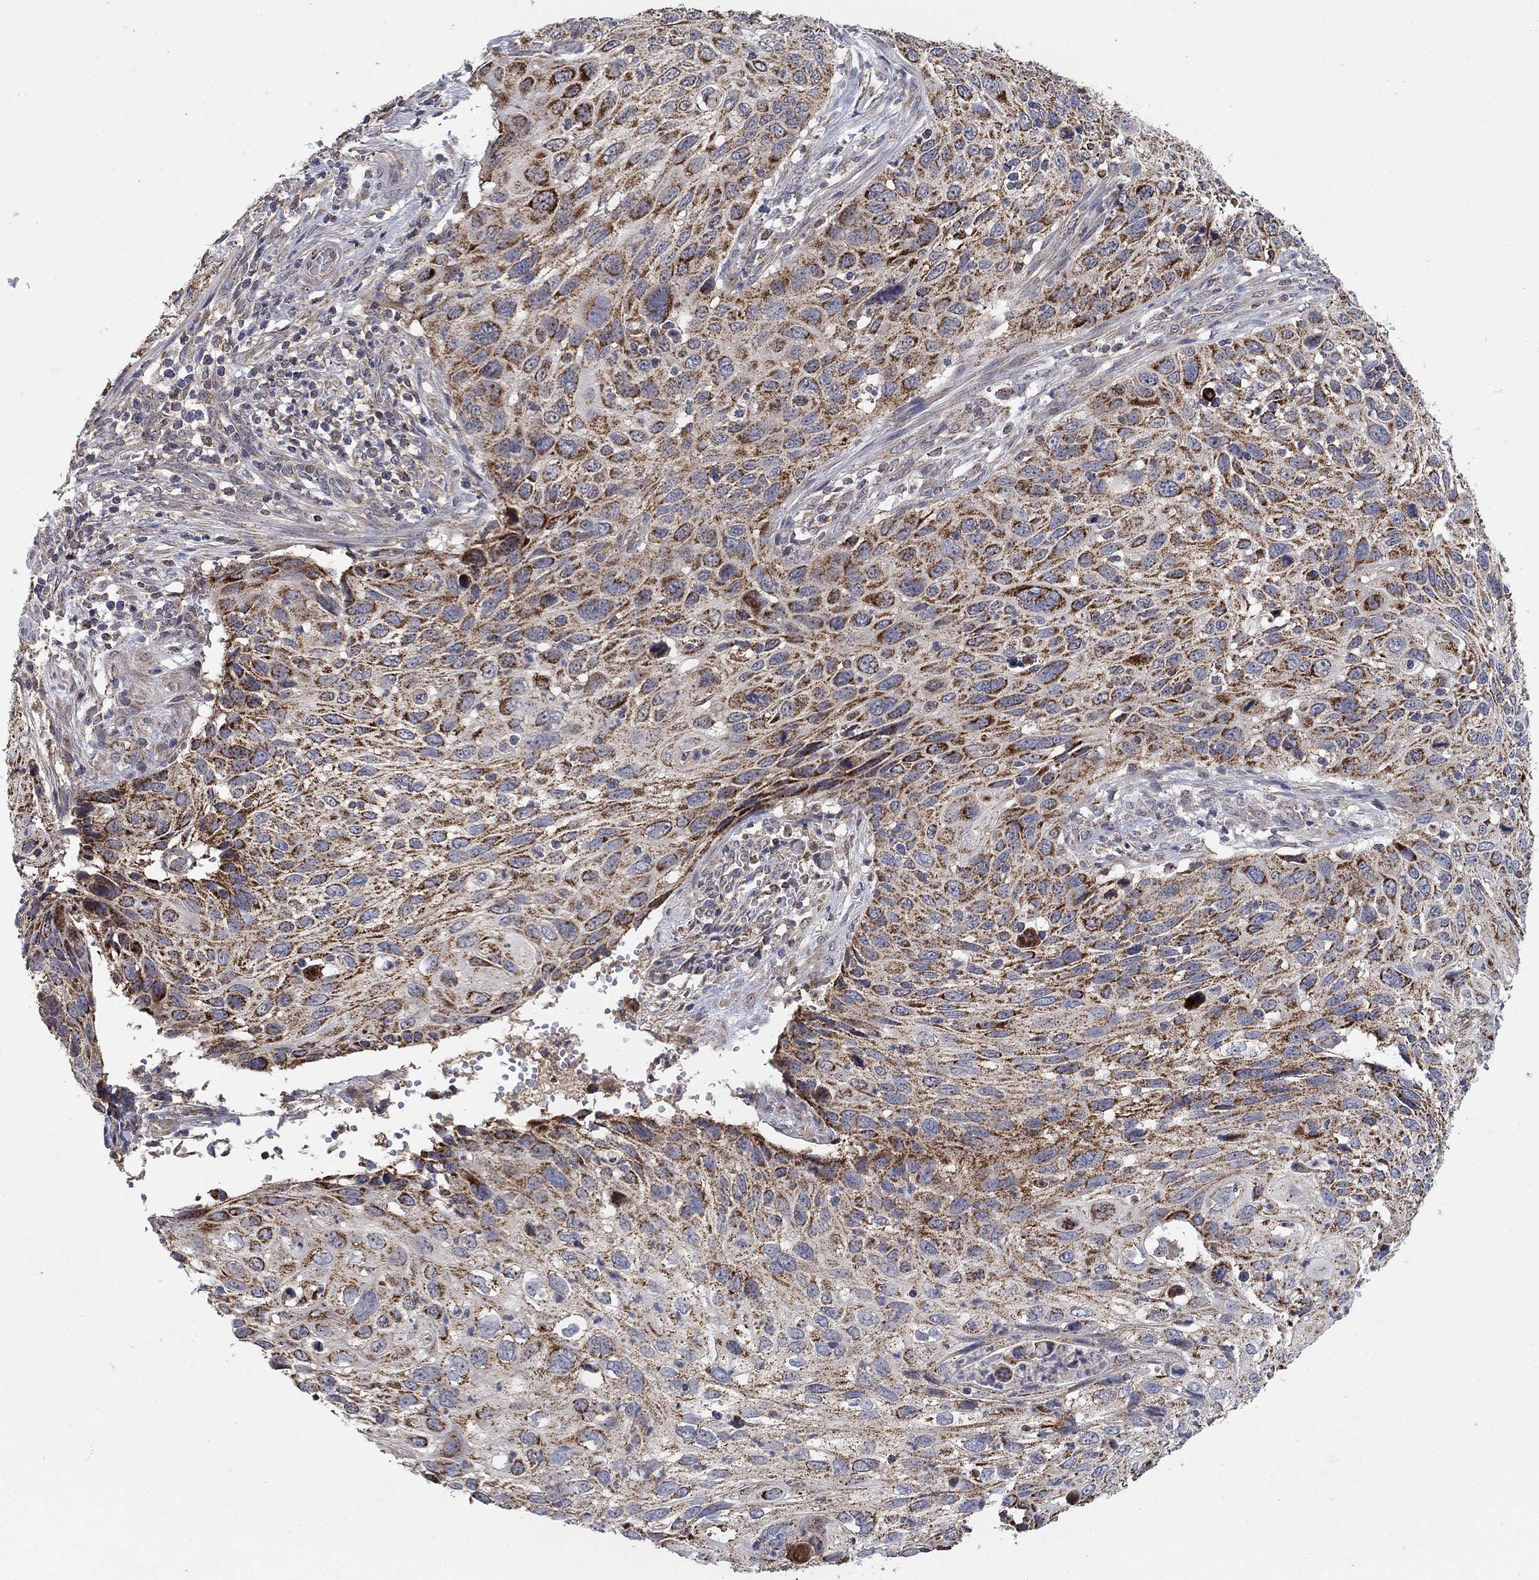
{"staining": {"intensity": "strong", "quantity": ">75%", "location": "cytoplasmic/membranous"}, "tissue": "cervical cancer", "cell_type": "Tumor cells", "image_type": "cancer", "snomed": [{"axis": "morphology", "description": "Squamous cell carcinoma, NOS"}, {"axis": "topography", "description": "Cervix"}], "caption": "Protein positivity by IHC displays strong cytoplasmic/membranous staining in about >75% of tumor cells in cervical squamous cell carcinoma. (Brightfield microscopy of DAB IHC at high magnification).", "gene": "GPSM1", "patient": {"sex": "female", "age": 70}}